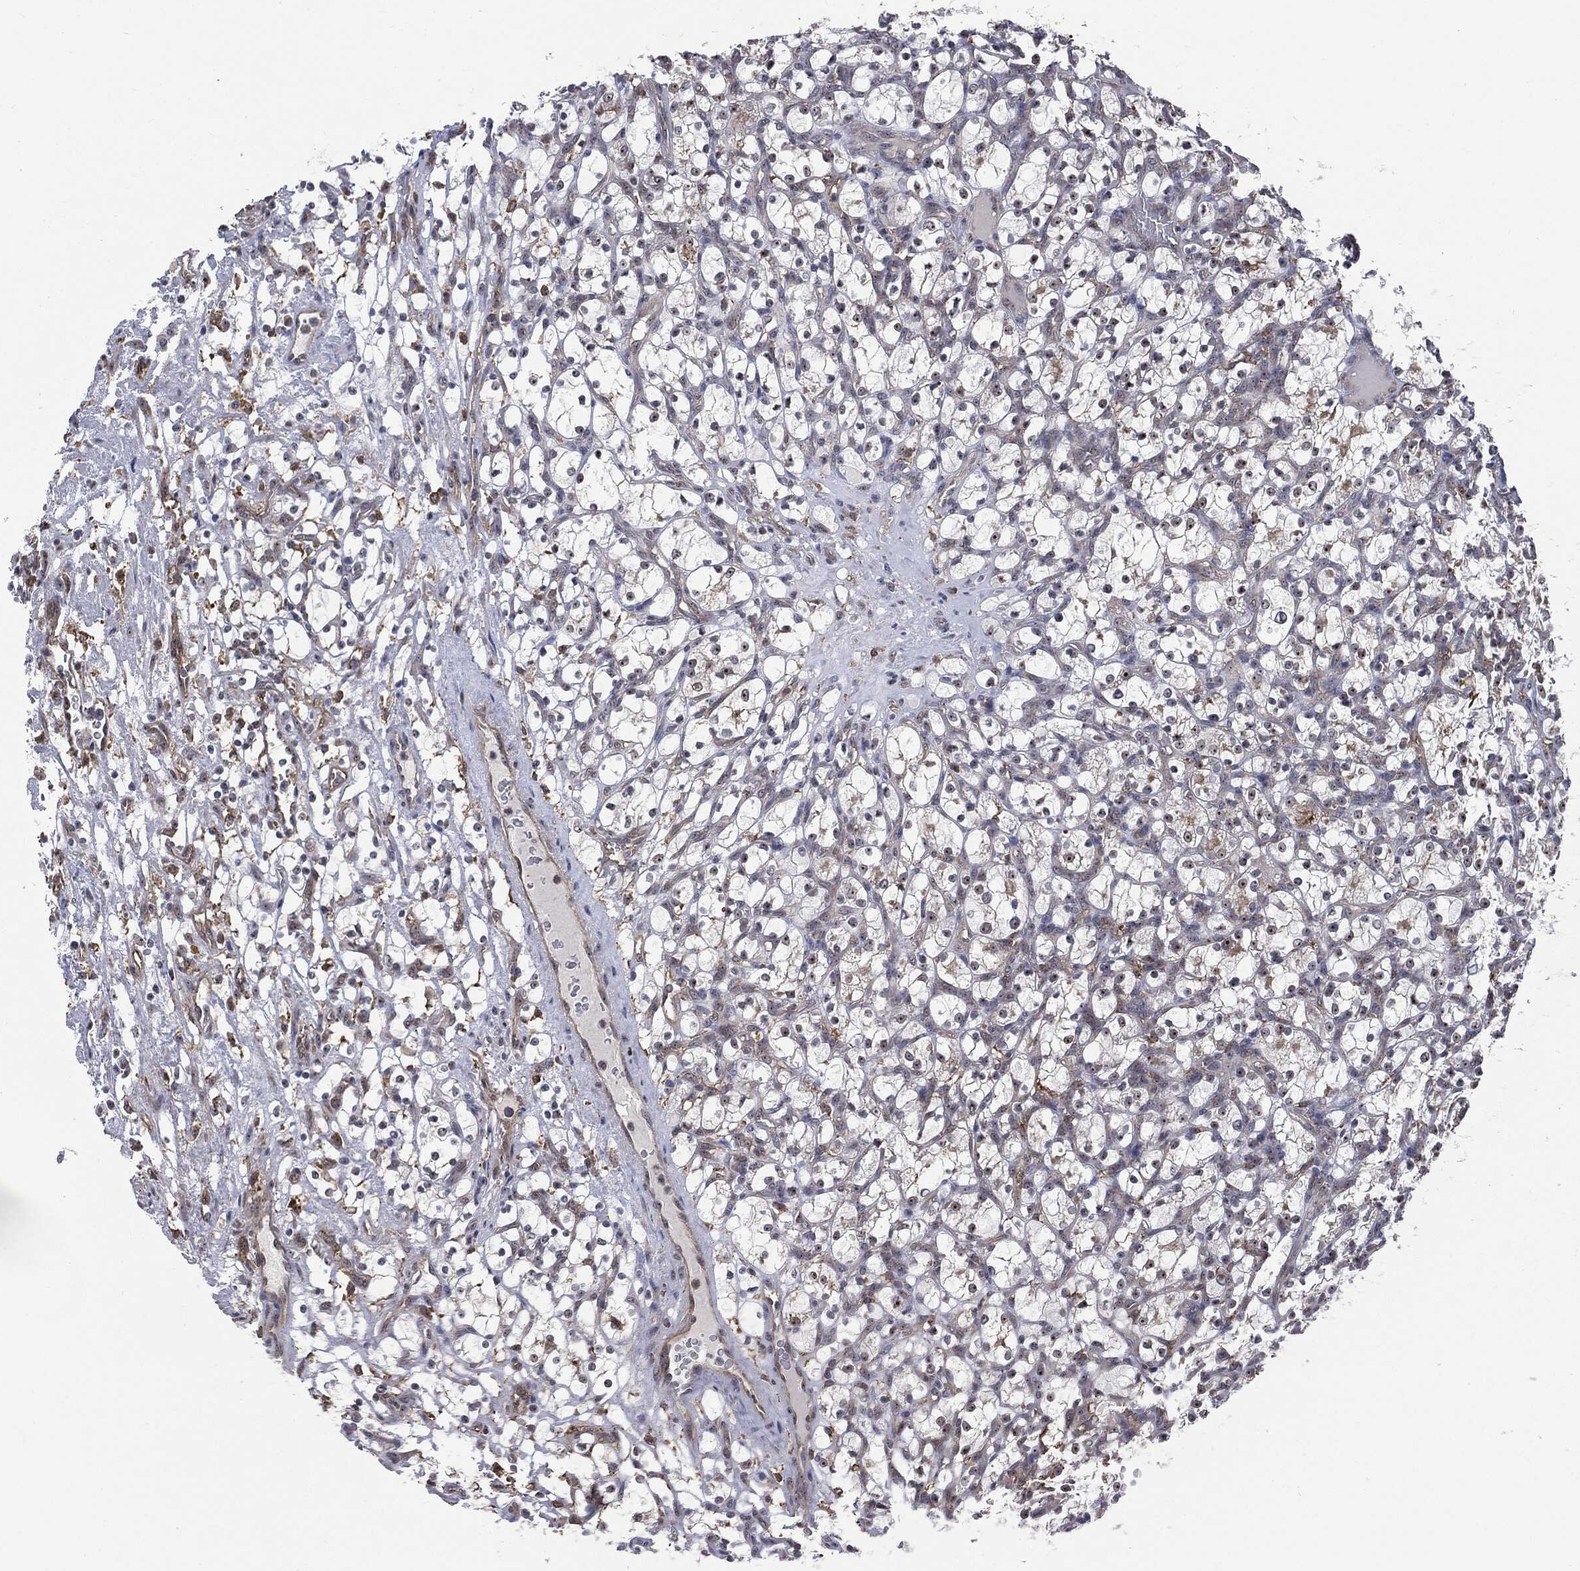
{"staining": {"intensity": "weak", "quantity": "25%-75%", "location": "cytoplasmic/membranous"}, "tissue": "renal cancer", "cell_type": "Tumor cells", "image_type": "cancer", "snomed": [{"axis": "morphology", "description": "Adenocarcinoma, NOS"}, {"axis": "topography", "description": "Kidney"}], "caption": "Weak cytoplasmic/membranous protein expression is appreciated in approximately 25%-75% of tumor cells in renal adenocarcinoma. Immunohistochemistry (ihc) stains the protein of interest in brown and the nuclei are stained blue.", "gene": "TRMT1L", "patient": {"sex": "female", "age": 69}}